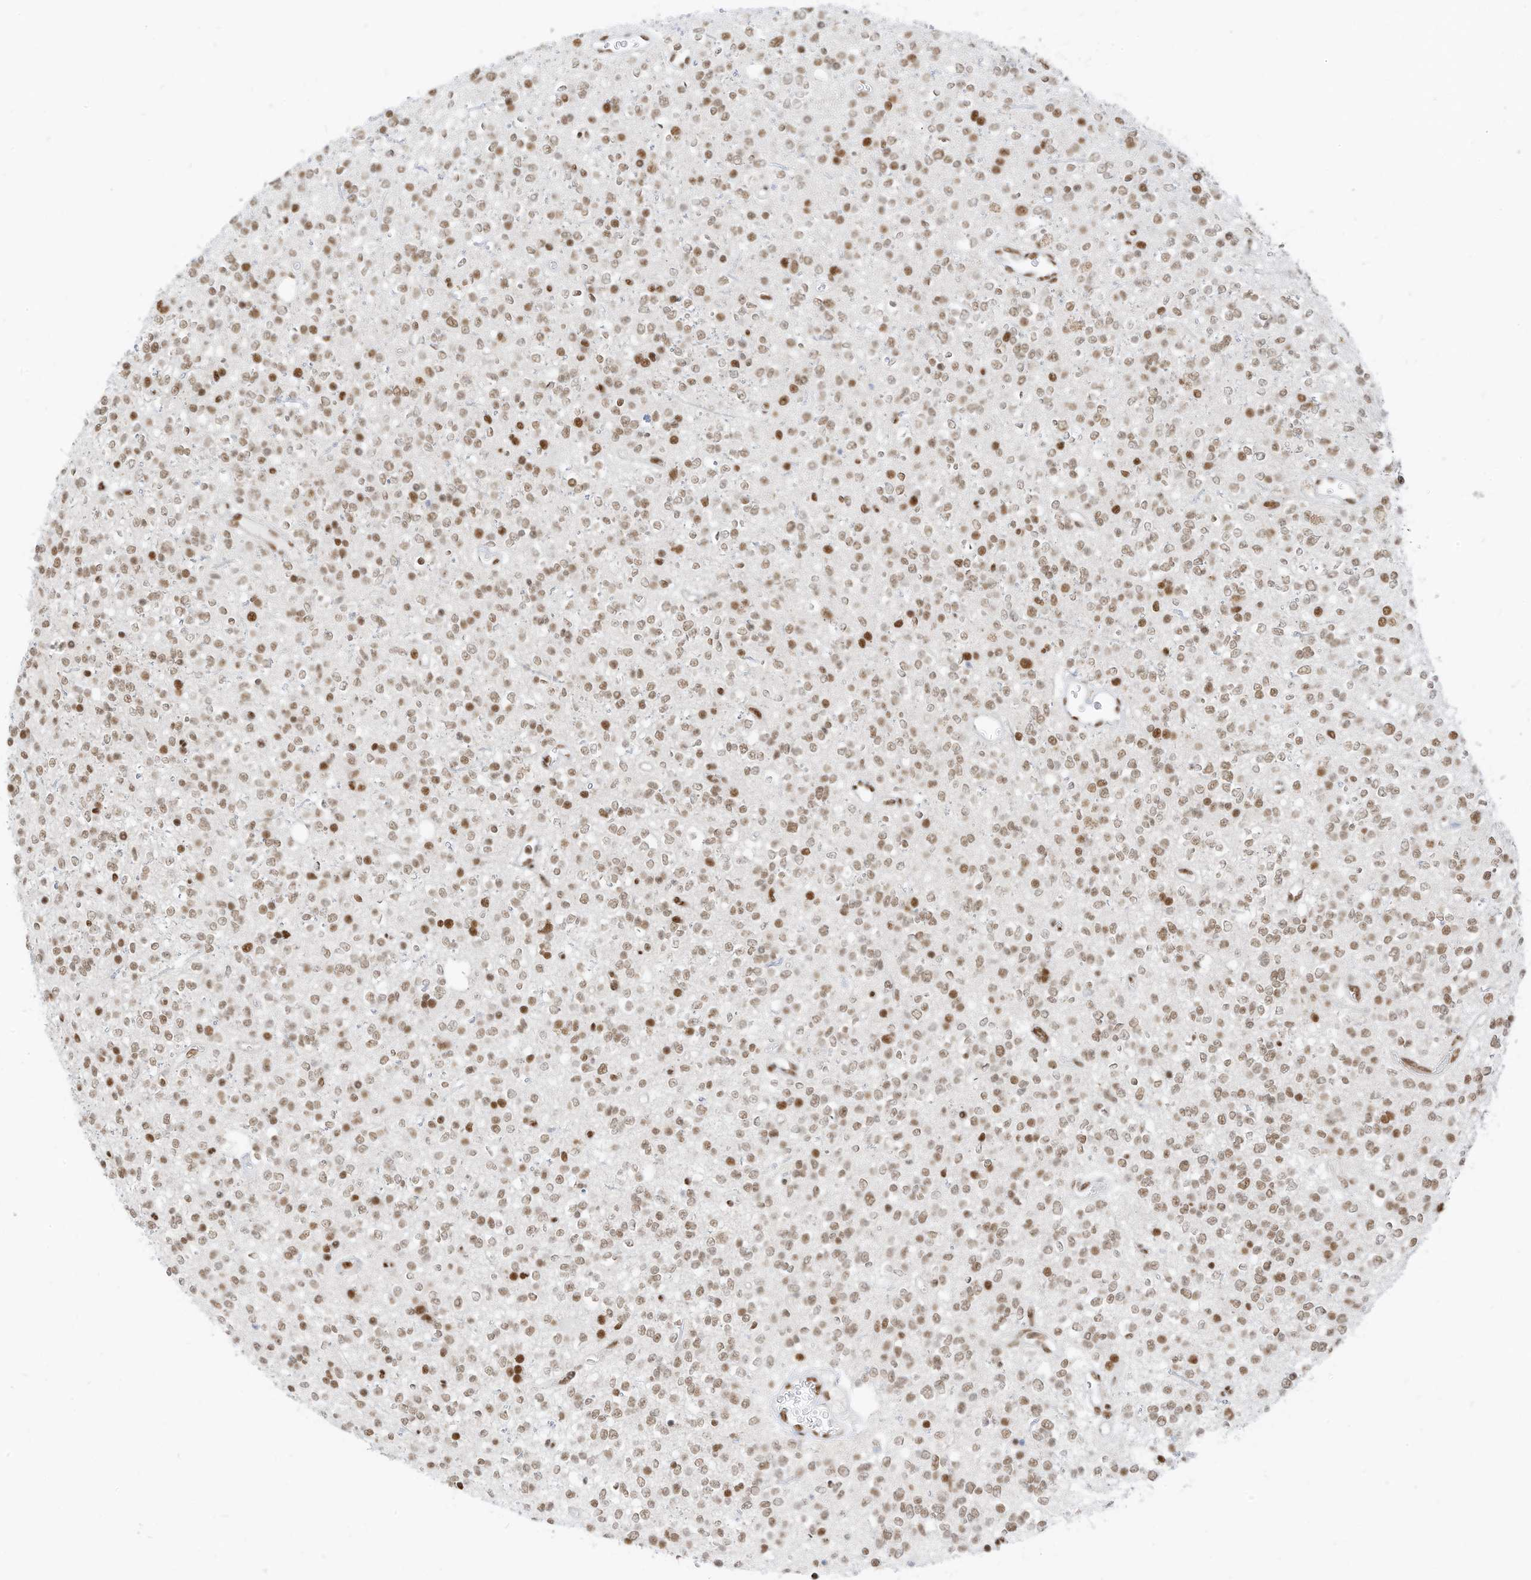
{"staining": {"intensity": "moderate", "quantity": ">75%", "location": "nuclear"}, "tissue": "glioma", "cell_type": "Tumor cells", "image_type": "cancer", "snomed": [{"axis": "morphology", "description": "Glioma, malignant, High grade"}, {"axis": "topography", "description": "Brain"}], "caption": "Moderate nuclear expression for a protein is seen in about >75% of tumor cells of glioma using IHC.", "gene": "SMARCA2", "patient": {"sex": "male", "age": 34}}